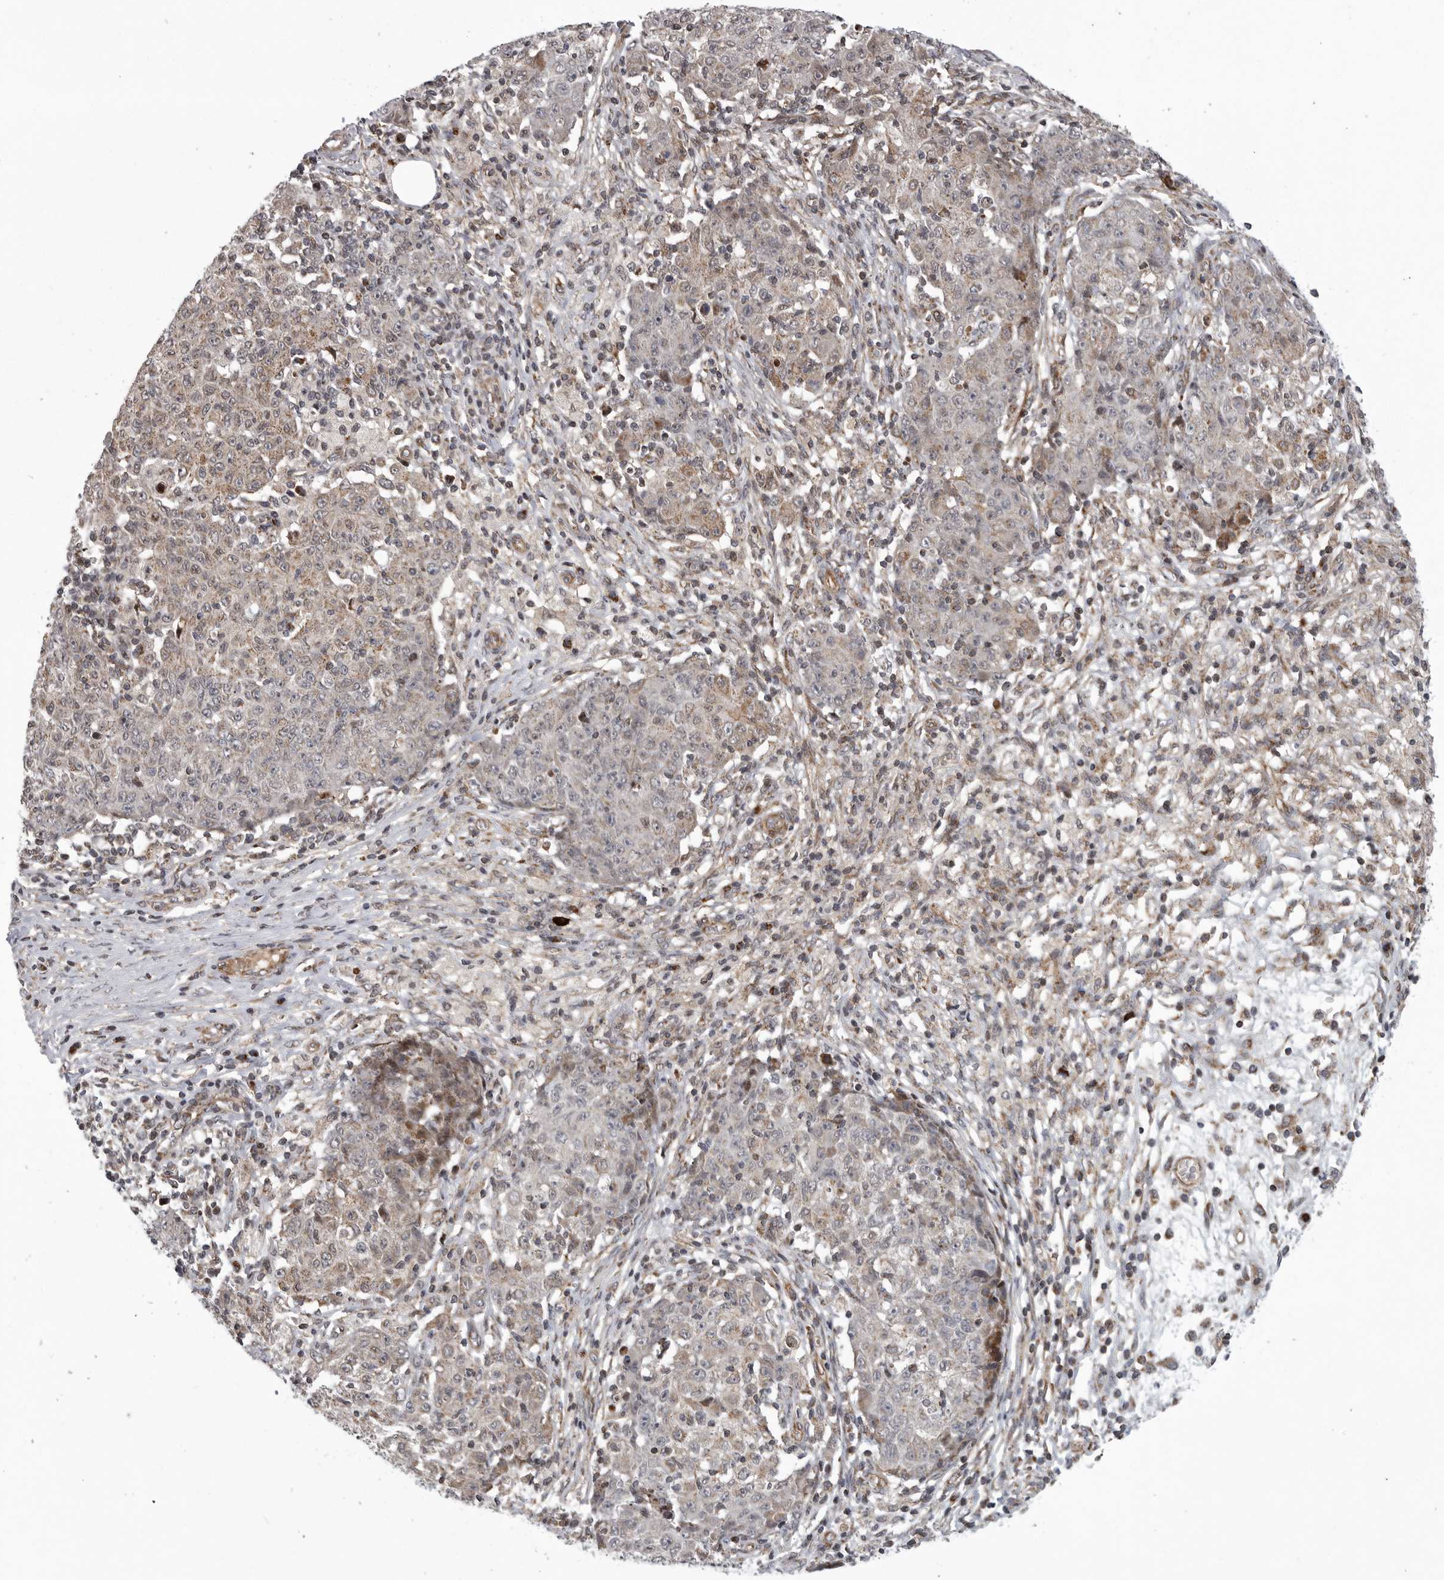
{"staining": {"intensity": "weak", "quantity": "25%-75%", "location": "cytoplasmic/membranous"}, "tissue": "ovarian cancer", "cell_type": "Tumor cells", "image_type": "cancer", "snomed": [{"axis": "morphology", "description": "Carcinoma, endometroid"}, {"axis": "topography", "description": "Ovary"}], "caption": "Endometroid carcinoma (ovarian) stained for a protein (brown) displays weak cytoplasmic/membranous positive expression in about 25%-75% of tumor cells.", "gene": "TMPRSS11F", "patient": {"sex": "female", "age": 42}}